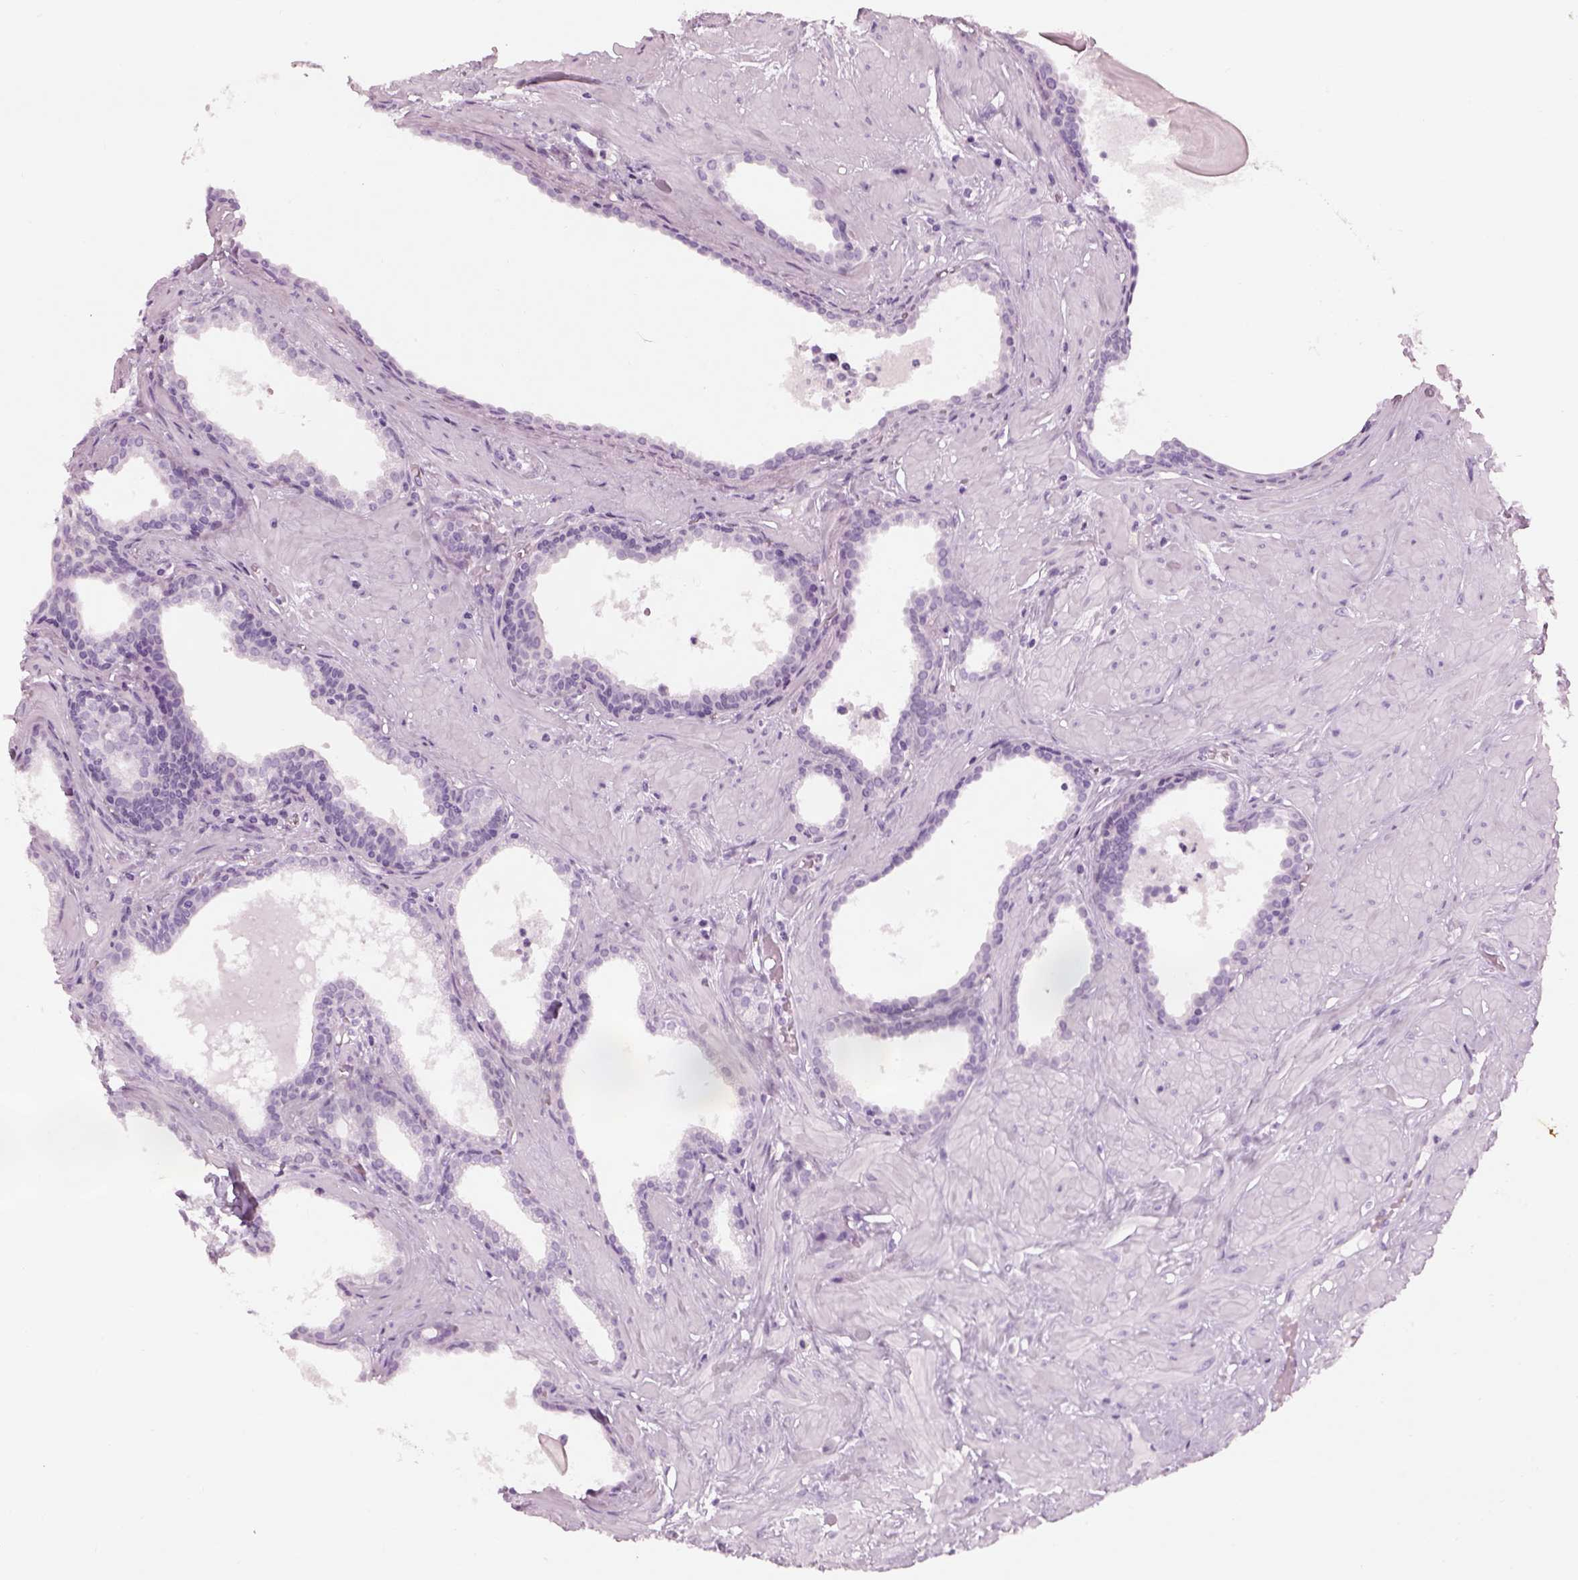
{"staining": {"intensity": "negative", "quantity": "none", "location": "none"}, "tissue": "prostate", "cell_type": "Glandular cells", "image_type": "normal", "snomed": [{"axis": "morphology", "description": "Normal tissue, NOS"}, {"axis": "topography", "description": "Prostate"}], "caption": "DAB (3,3'-diaminobenzidine) immunohistochemical staining of normal human prostate exhibits no significant positivity in glandular cells. (DAB (3,3'-diaminobenzidine) immunohistochemistry, high magnification).", "gene": "SAG", "patient": {"sex": "male", "age": 48}}